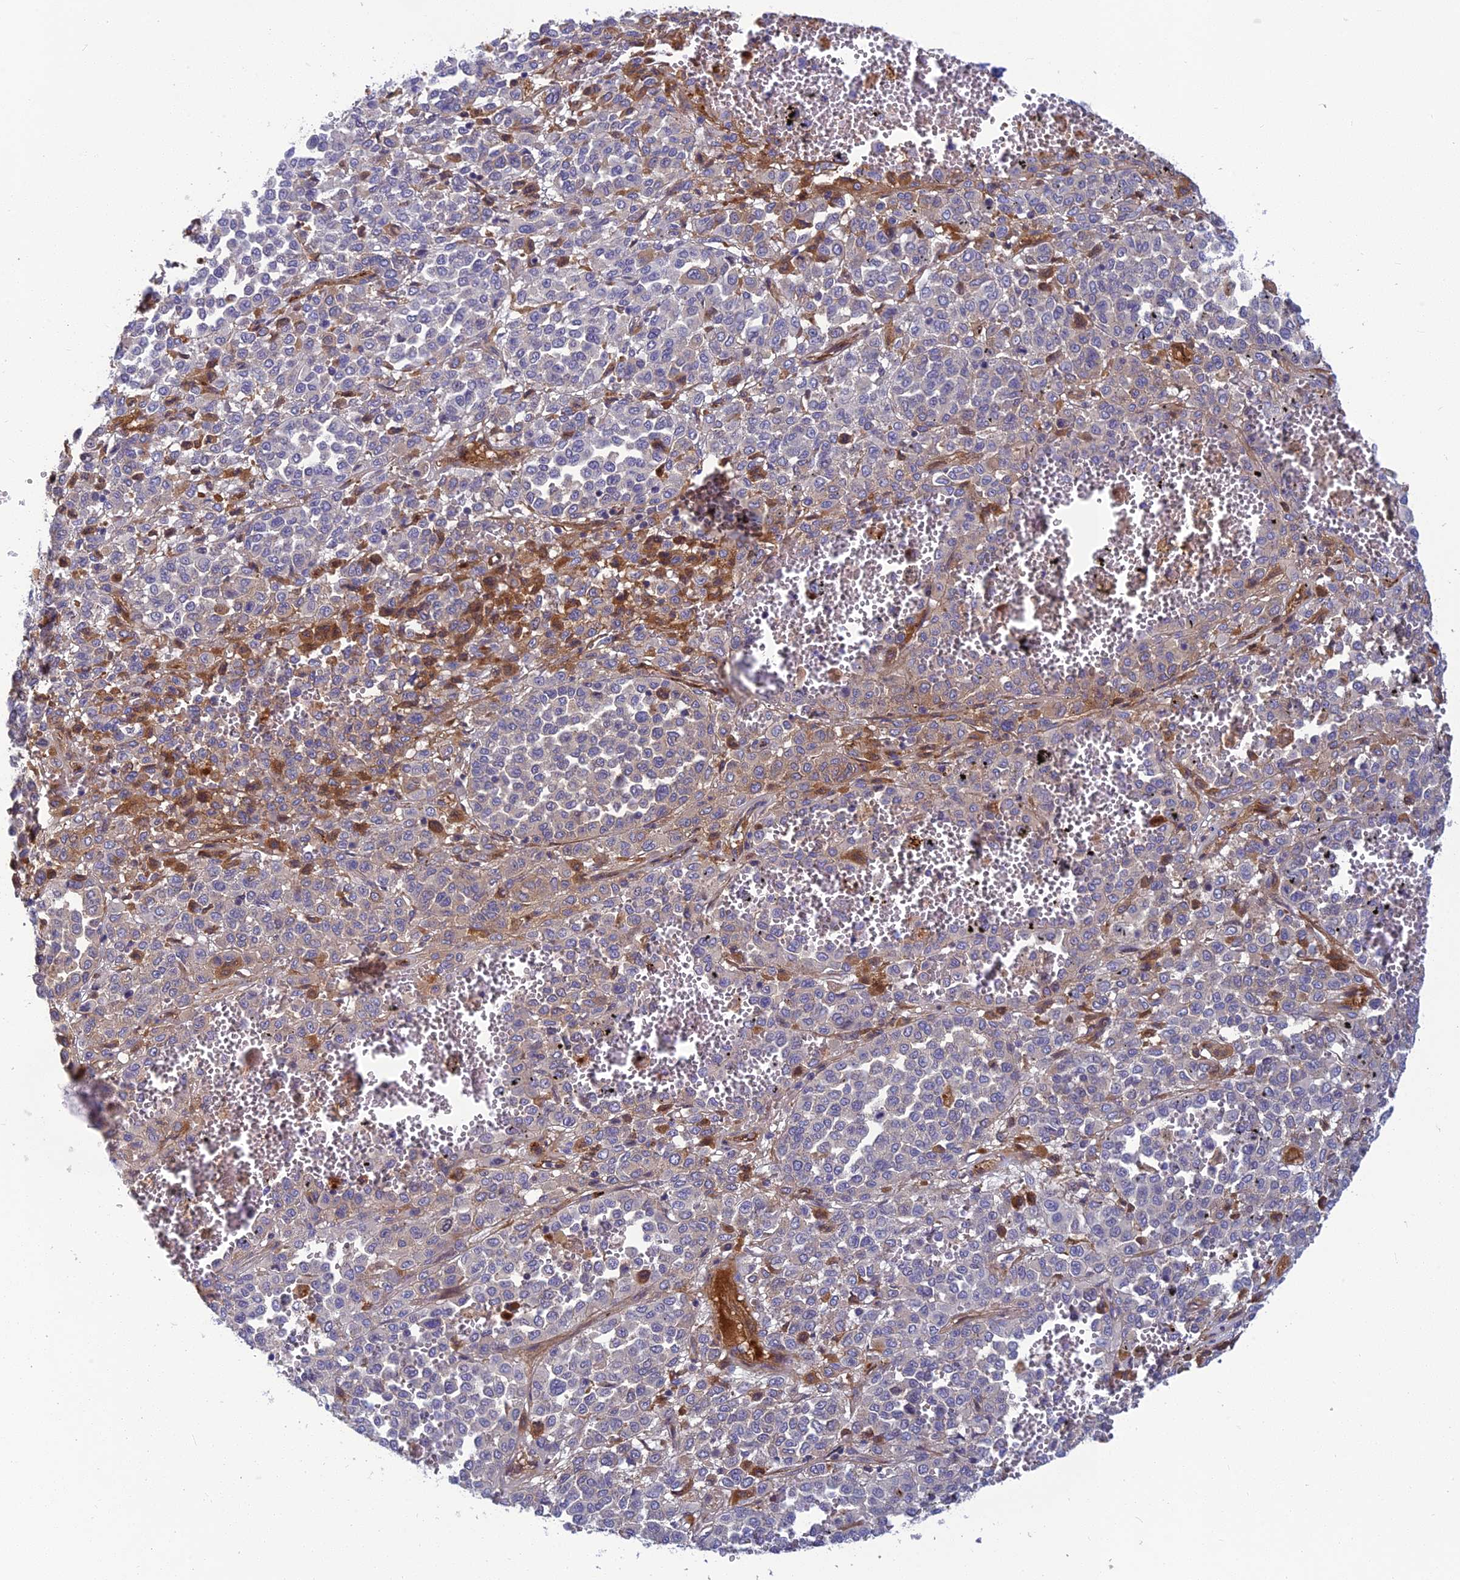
{"staining": {"intensity": "moderate", "quantity": "<25%", "location": "cytoplasmic/membranous"}, "tissue": "melanoma", "cell_type": "Tumor cells", "image_type": "cancer", "snomed": [{"axis": "morphology", "description": "Malignant melanoma, Metastatic site"}, {"axis": "topography", "description": "Pancreas"}], "caption": "A low amount of moderate cytoplasmic/membranous positivity is present in about <25% of tumor cells in malignant melanoma (metastatic site) tissue.", "gene": "CLEC11A", "patient": {"sex": "female", "age": 30}}